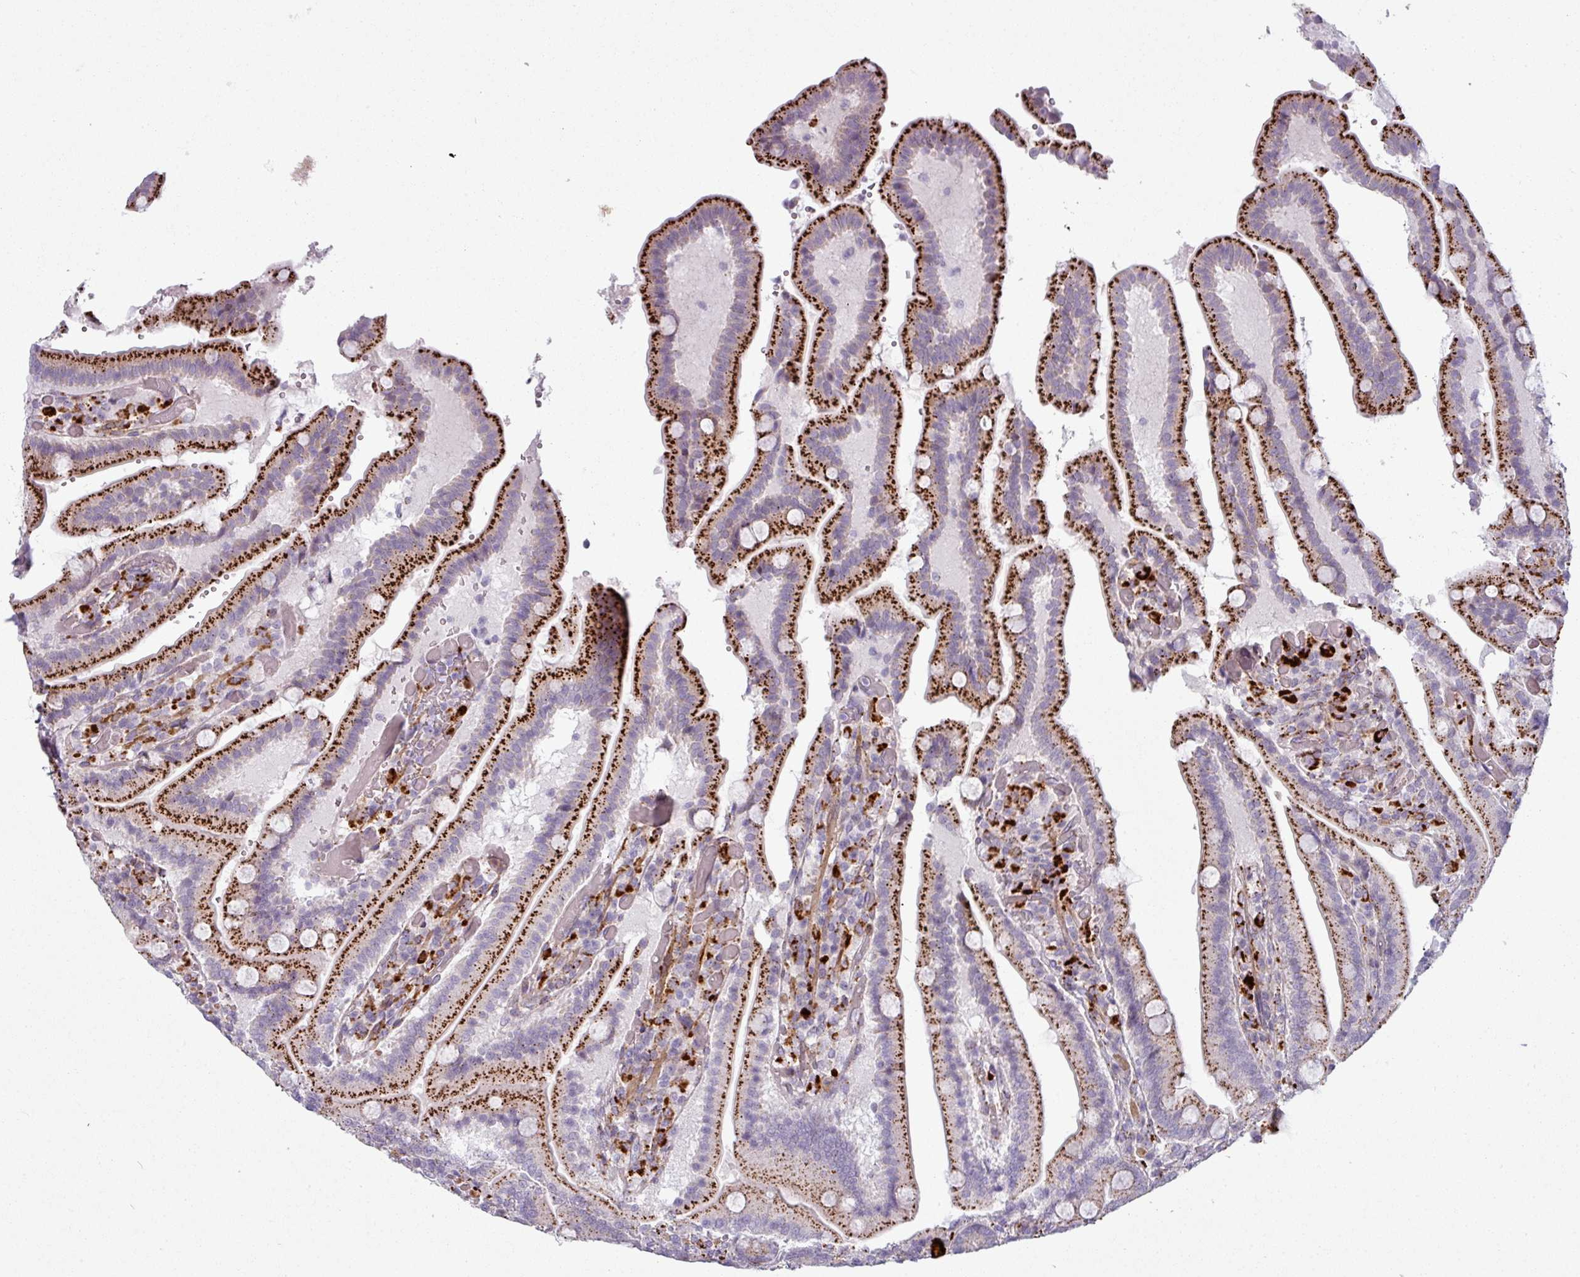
{"staining": {"intensity": "strong", "quantity": ">75%", "location": "cytoplasmic/membranous"}, "tissue": "duodenum", "cell_type": "Glandular cells", "image_type": "normal", "snomed": [{"axis": "morphology", "description": "Normal tissue, NOS"}, {"axis": "topography", "description": "Duodenum"}], "caption": "Duodenum was stained to show a protein in brown. There is high levels of strong cytoplasmic/membranous staining in approximately >75% of glandular cells. (DAB IHC with brightfield microscopy, high magnification).", "gene": "MAP7D2", "patient": {"sex": "female", "age": 62}}